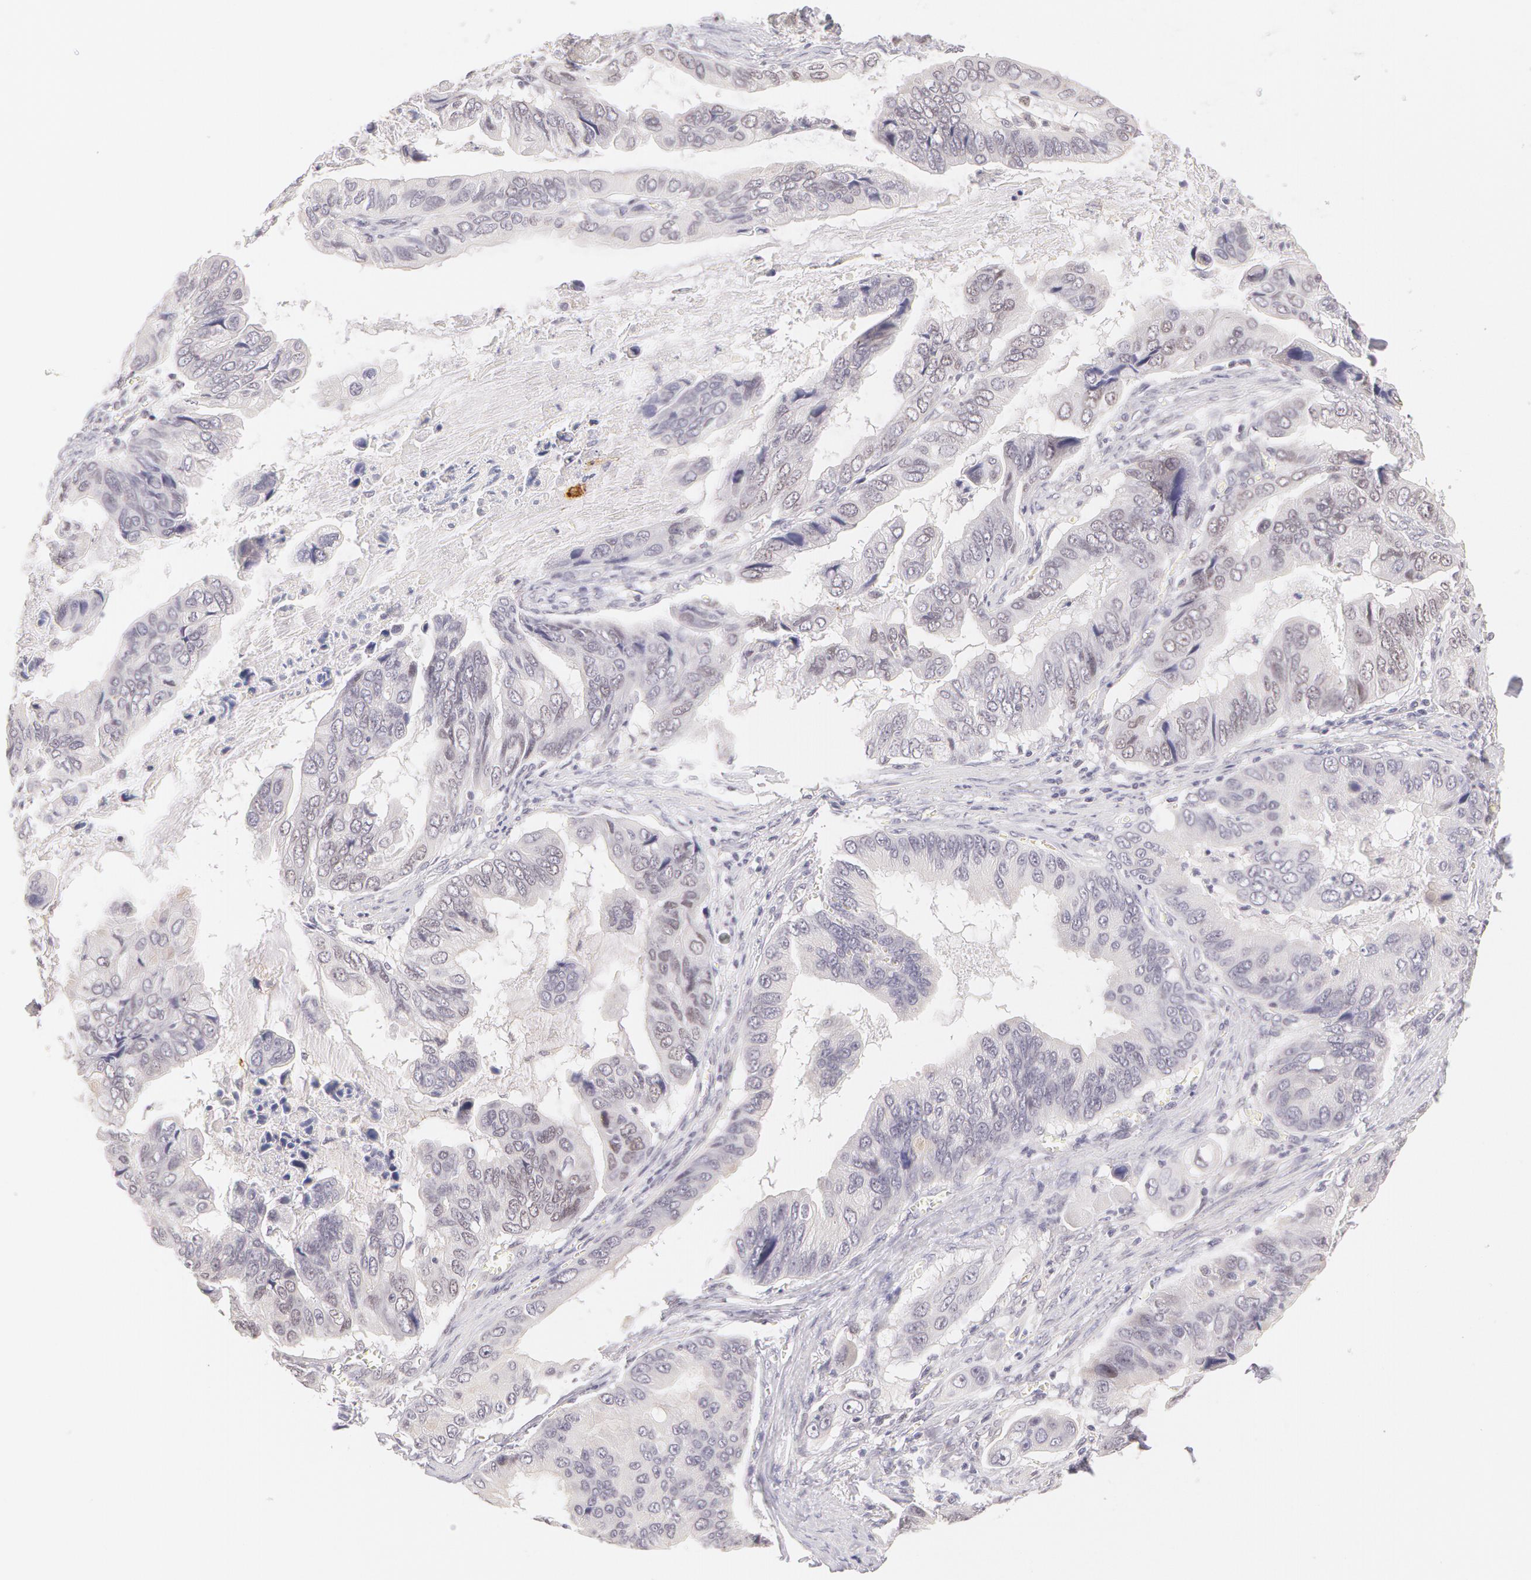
{"staining": {"intensity": "negative", "quantity": "none", "location": "none"}, "tissue": "stomach cancer", "cell_type": "Tumor cells", "image_type": "cancer", "snomed": [{"axis": "morphology", "description": "Adenocarcinoma, NOS"}, {"axis": "topography", "description": "Stomach, upper"}], "caption": "Stomach cancer was stained to show a protein in brown. There is no significant expression in tumor cells.", "gene": "ZNF597", "patient": {"sex": "male", "age": 80}}